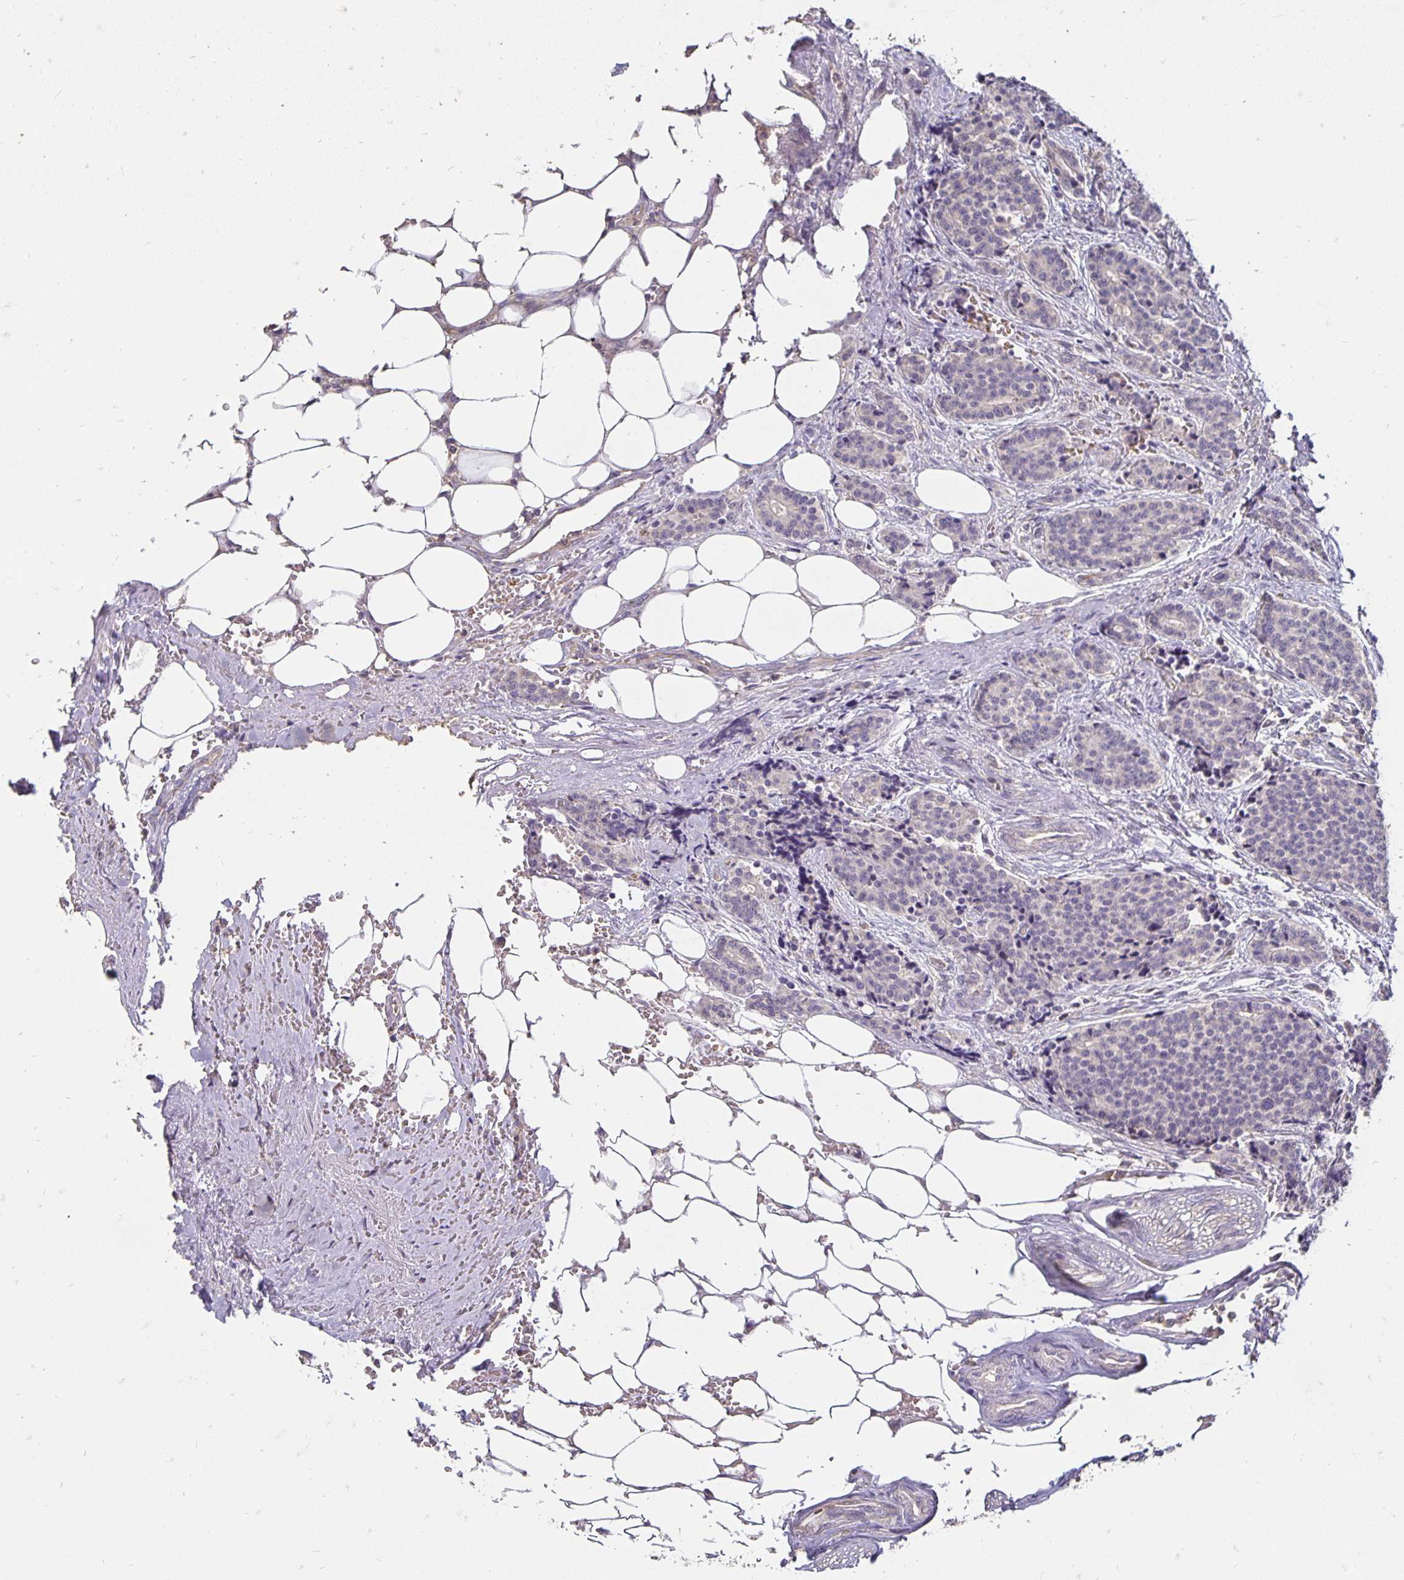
{"staining": {"intensity": "negative", "quantity": "none", "location": "none"}, "tissue": "carcinoid", "cell_type": "Tumor cells", "image_type": "cancer", "snomed": [{"axis": "morphology", "description": "Carcinoid, malignant, NOS"}, {"axis": "topography", "description": "Small intestine"}], "caption": "A histopathology image of human carcinoid is negative for staining in tumor cells.", "gene": "CST6", "patient": {"sex": "female", "age": 73}}